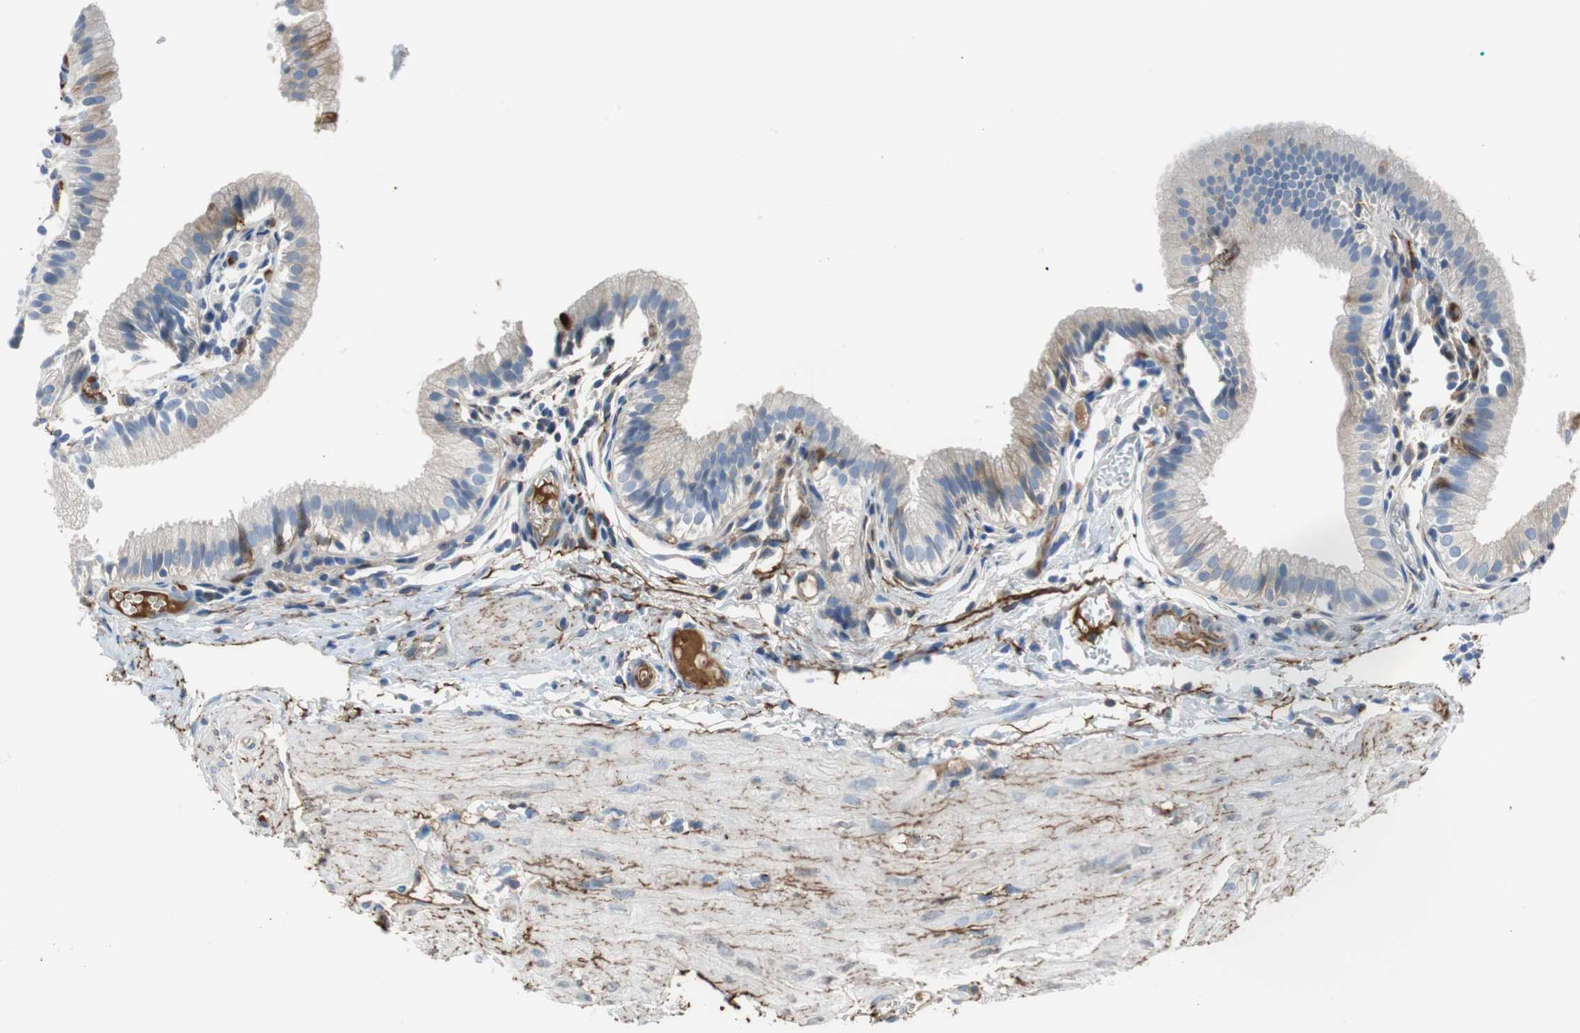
{"staining": {"intensity": "moderate", "quantity": "<25%", "location": "cytoplasmic/membranous"}, "tissue": "gallbladder", "cell_type": "Glandular cells", "image_type": "normal", "snomed": [{"axis": "morphology", "description": "Normal tissue, NOS"}, {"axis": "topography", "description": "Gallbladder"}], "caption": "Protein expression analysis of unremarkable gallbladder demonstrates moderate cytoplasmic/membranous positivity in approximately <25% of glandular cells.", "gene": "APCS", "patient": {"sex": "female", "age": 26}}